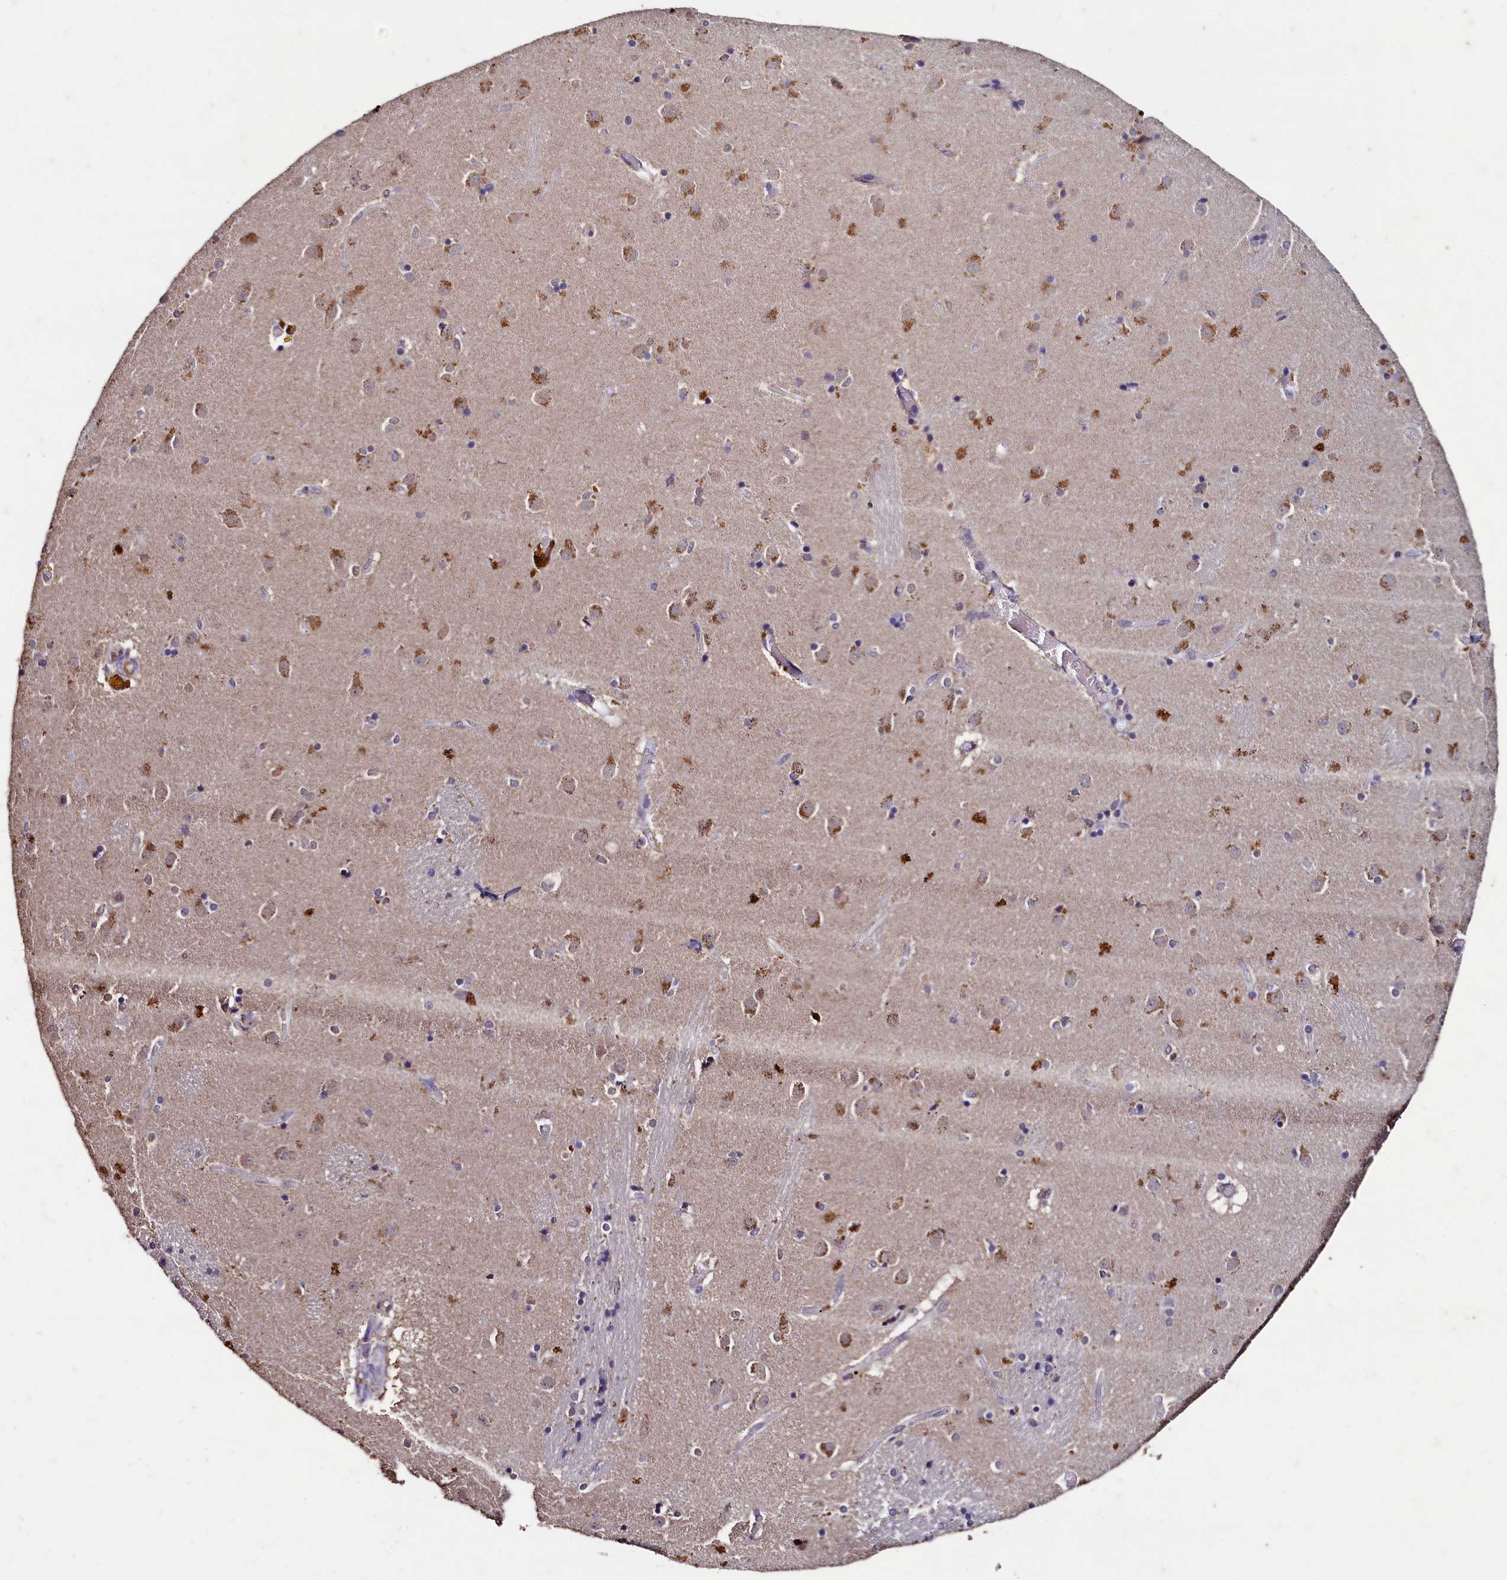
{"staining": {"intensity": "negative", "quantity": "none", "location": "none"}, "tissue": "caudate", "cell_type": "Glial cells", "image_type": "normal", "snomed": [{"axis": "morphology", "description": "Normal tissue, NOS"}, {"axis": "topography", "description": "Lateral ventricle wall"}], "caption": "Immunohistochemistry of normal human caudate demonstrates no staining in glial cells. (Stains: DAB immunohistochemistry (IHC) with hematoxylin counter stain, Microscopy: brightfield microscopy at high magnification).", "gene": "CSTPP1", "patient": {"sex": "male", "age": 70}}